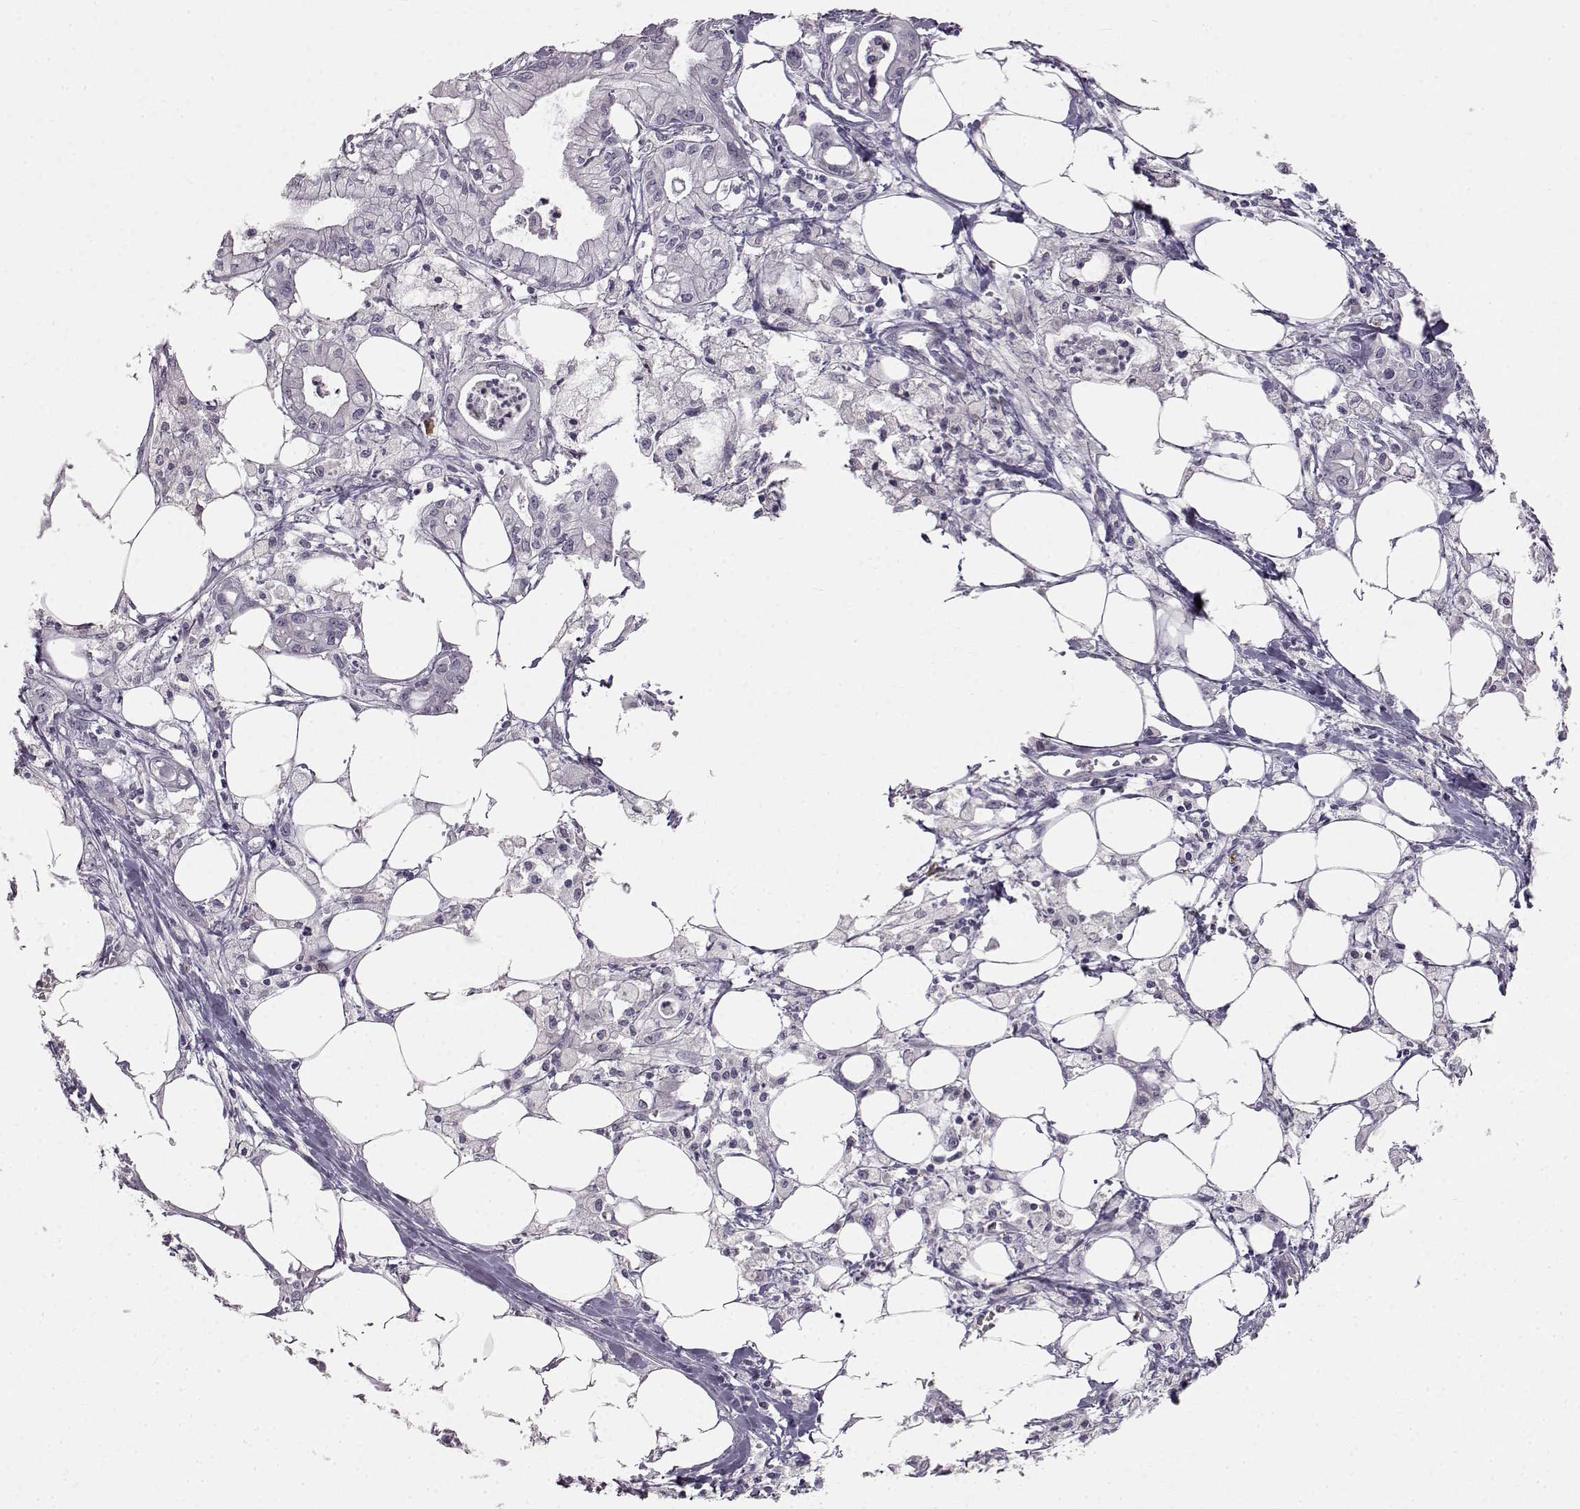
{"staining": {"intensity": "negative", "quantity": "none", "location": "none"}, "tissue": "pancreatic cancer", "cell_type": "Tumor cells", "image_type": "cancer", "snomed": [{"axis": "morphology", "description": "Adenocarcinoma, NOS"}, {"axis": "topography", "description": "Pancreas"}], "caption": "Immunohistochemistry image of neoplastic tissue: human pancreatic cancer stained with DAB exhibits no significant protein expression in tumor cells.", "gene": "SPAG17", "patient": {"sex": "male", "age": 71}}